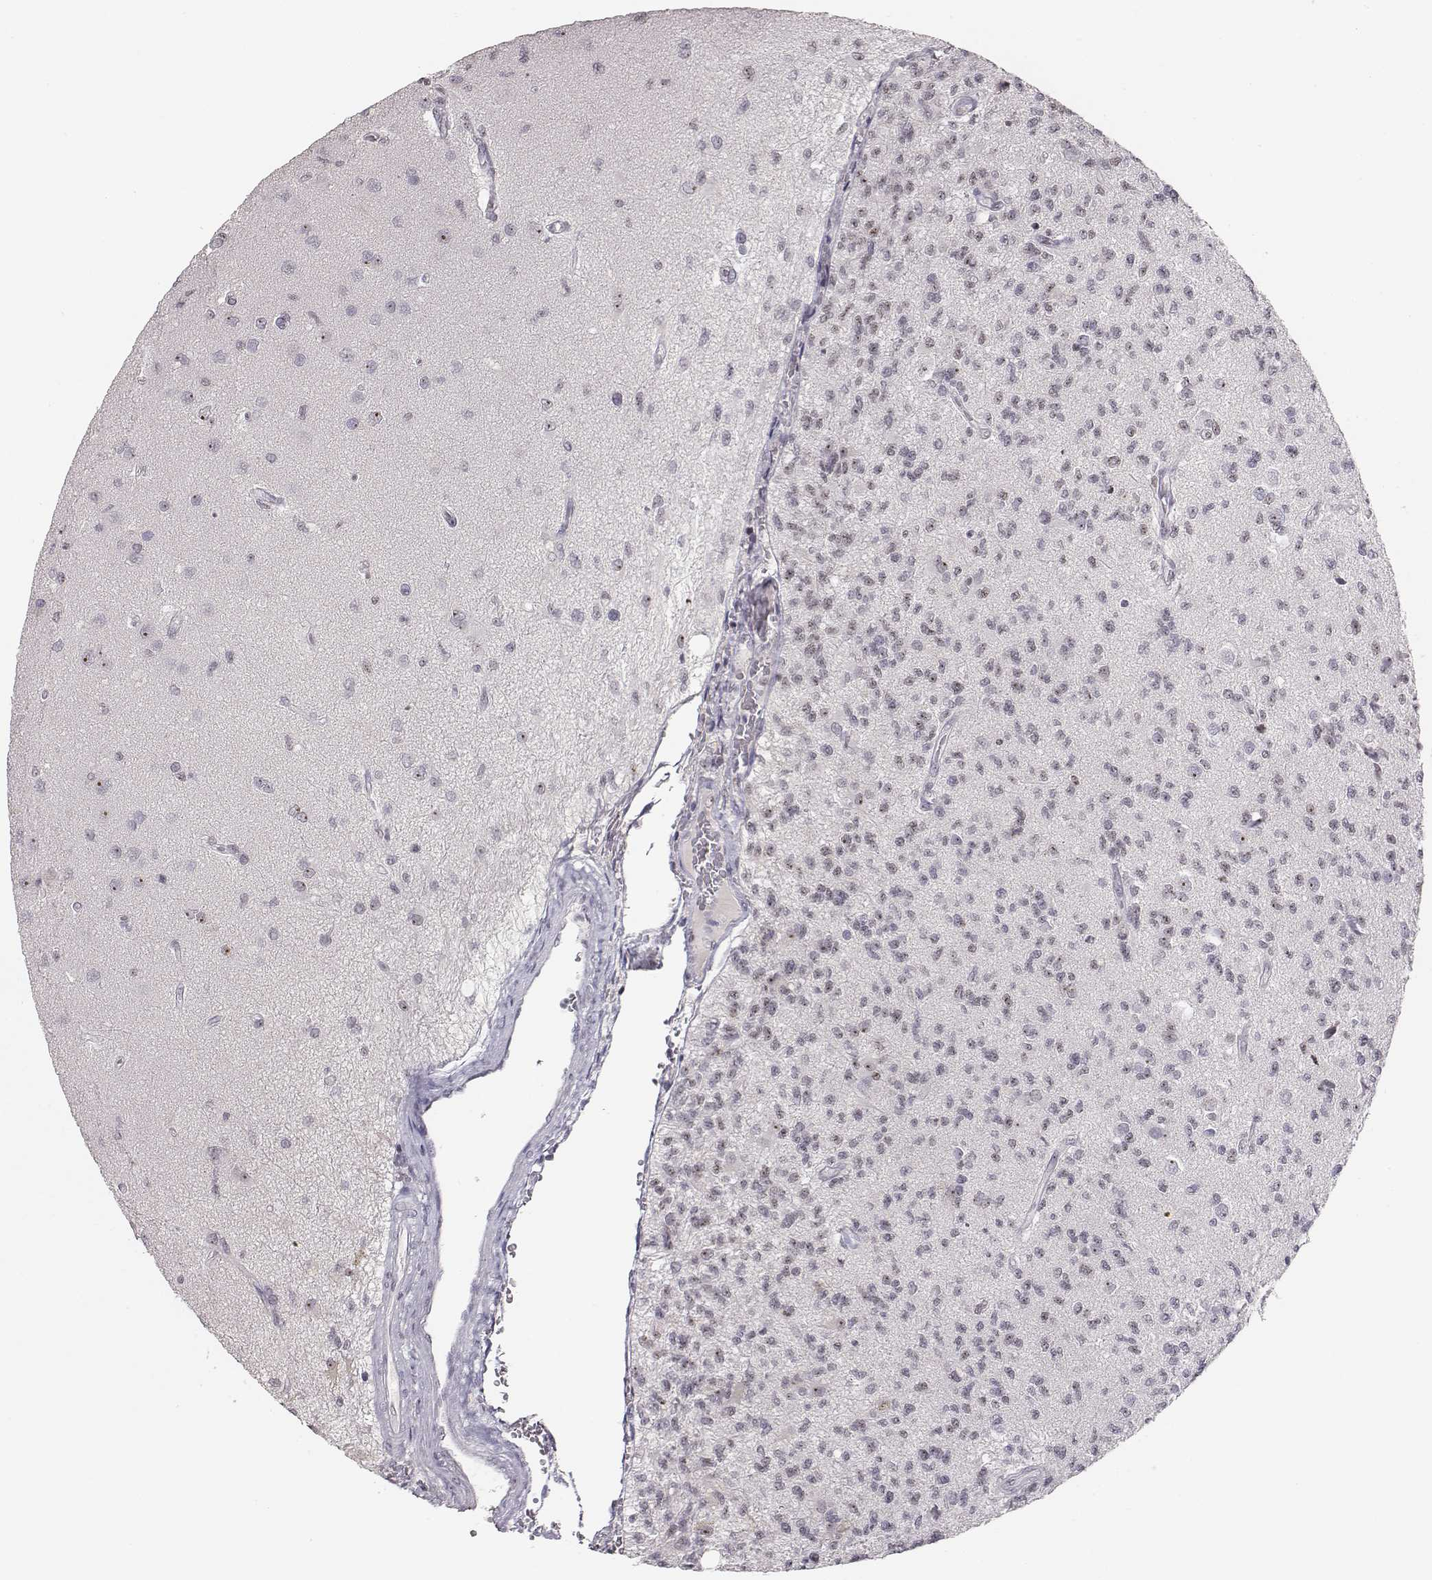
{"staining": {"intensity": "moderate", "quantity": "25%-75%", "location": "nuclear"}, "tissue": "glioma", "cell_type": "Tumor cells", "image_type": "cancer", "snomed": [{"axis": "morphology", "description": "Glioma, malignant, High grade"}, {"axis": "topography", "description": "Brain"}], "caption": "Immunohistochemical staining of human high-grade glioma (malignant) exhibits moderate nuclear protein staining in approximately 25%-75% of tumor cells. Nuclei are stained in blue.", "gene": "NIFK", "patient": {"sex": "male", "age": 56}}